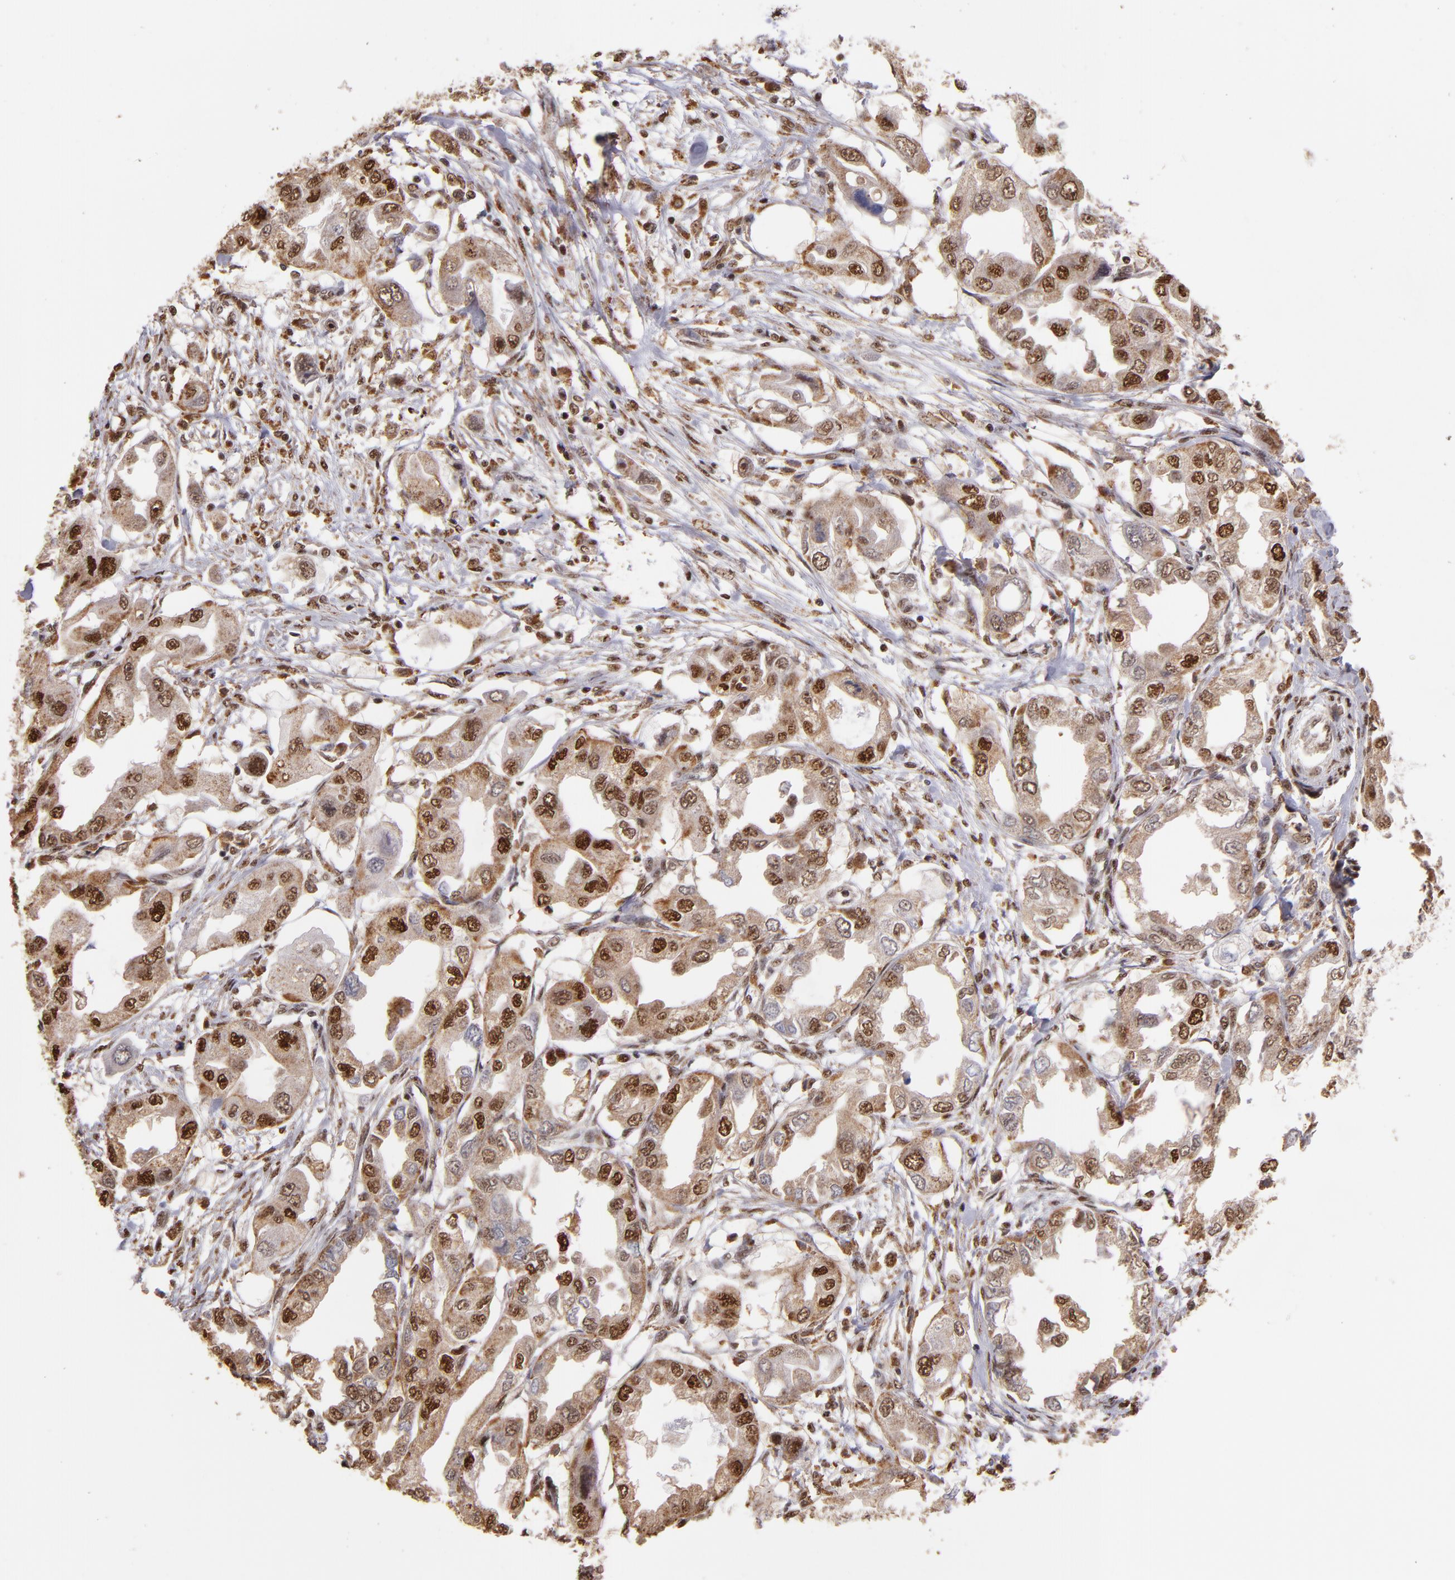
{"staining": {"intensity": "moderate", "quantity": ">75%", "location": "nuclear"}, "tissue": "endometrial cancer", "cell_type": "Tumor cells", "image_type": "cancer", "snomed": [{"axis": "morphology", "description": "Adenocarcinoma, NOS"}, {"axis": "topography", "description": "Endometrium"}], "caption": "Protein staining by immunohistochemistry demonstrates moderate nuclear positivity in approximately >75% of tumor cells in endometrial cancer. Using DAB (brown) and hematoxylin (blue) stains, captured at high magnification using brightfield microscopy.", "gene": "SP1", "patient": {"sex": "female", "age": 67}}